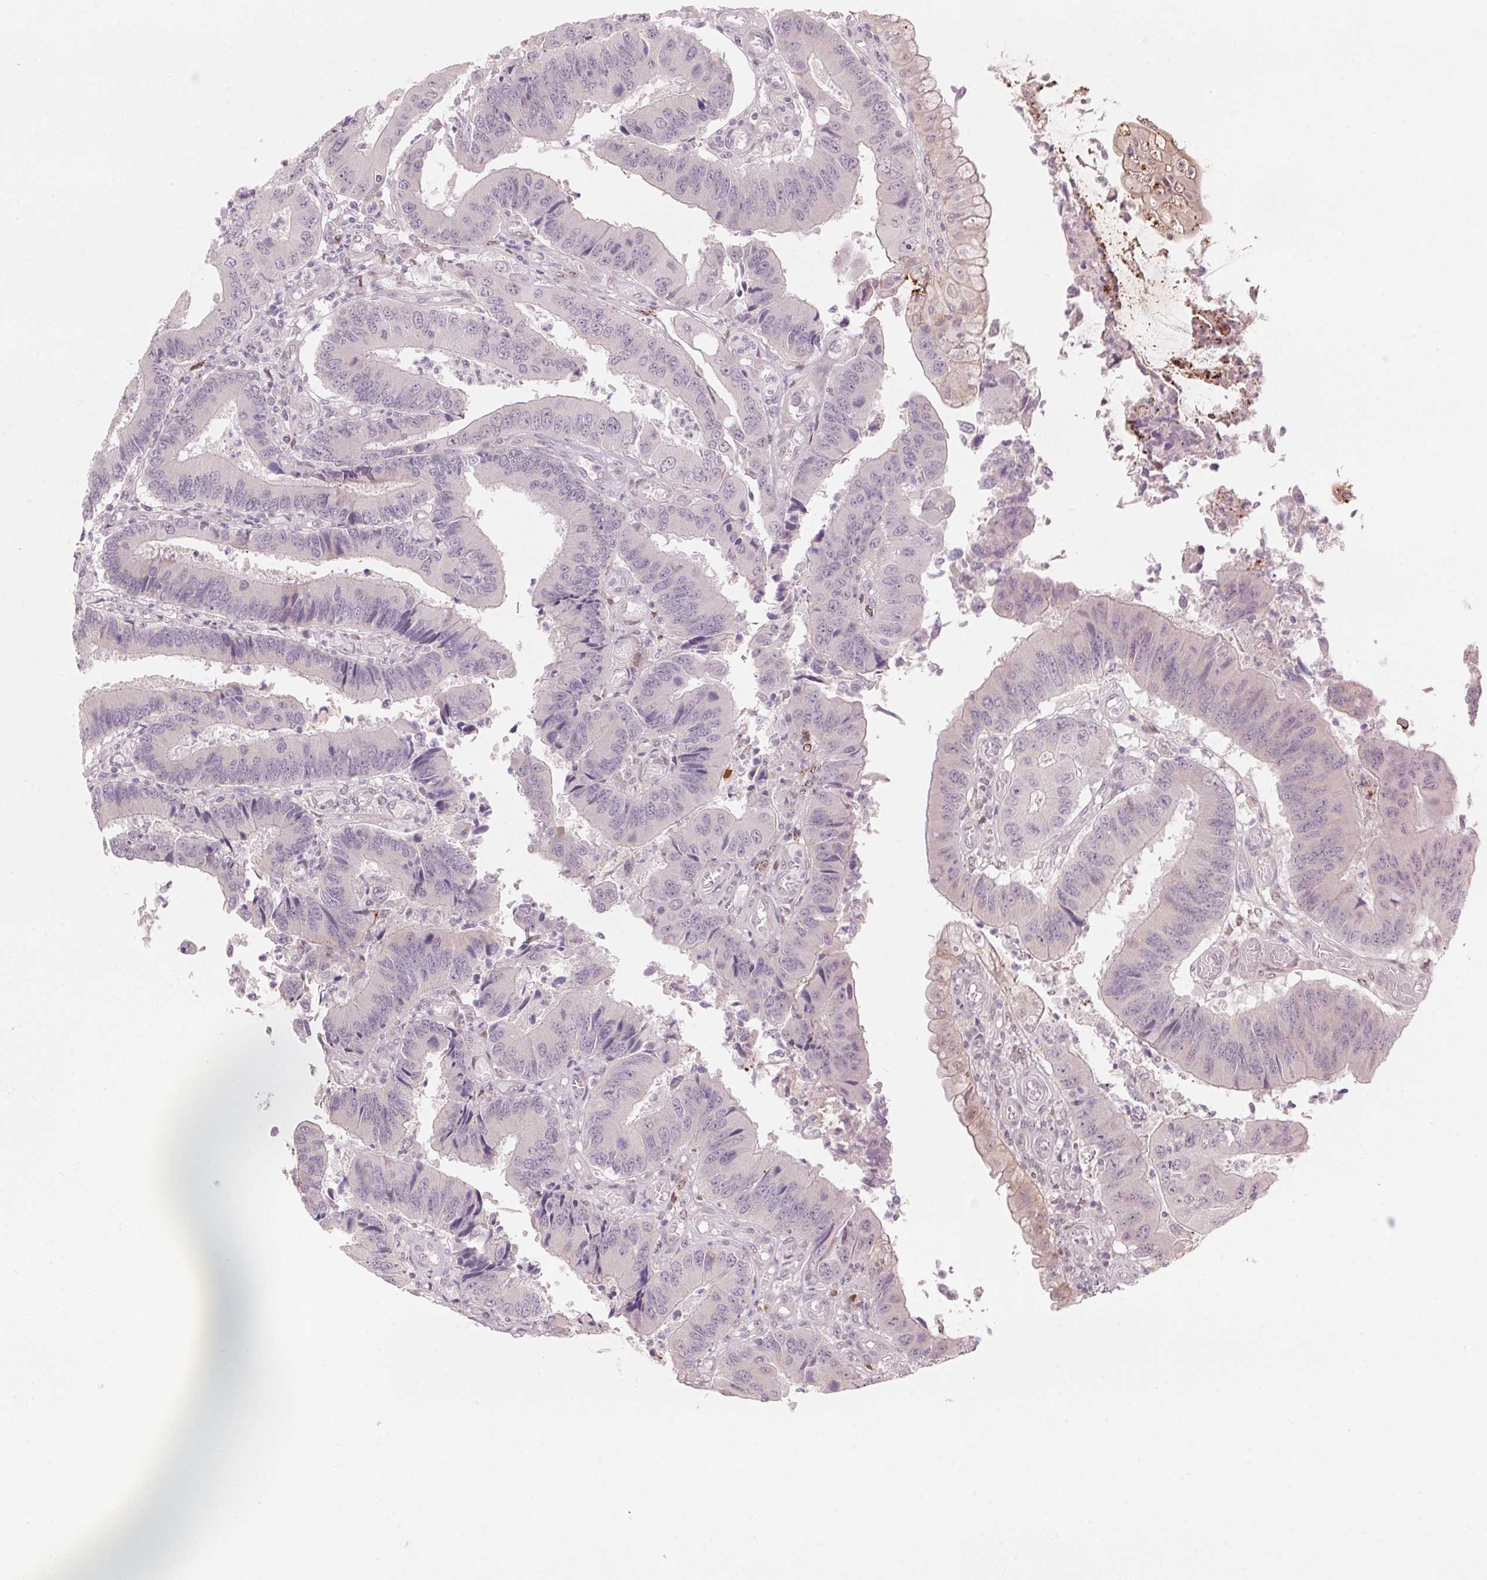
{"staining": {"intensity": "negative", "quantity": "none", "location": "none"}, "tissue": "colorectal cancer", "cell_type": "Tumor cells", "image_type": "cancer", "snomed": [{"axis": "morphology", "description": "Adenocarcinoma, NOS"}, {"axis": "topography", "description": "Colon"}], "caption": "Tumor cells show no significant protein expression in colorectal cancer (adenocarcinoma).", "gene": "TMED6", "patient": {"sex": "female", "age": 67}}